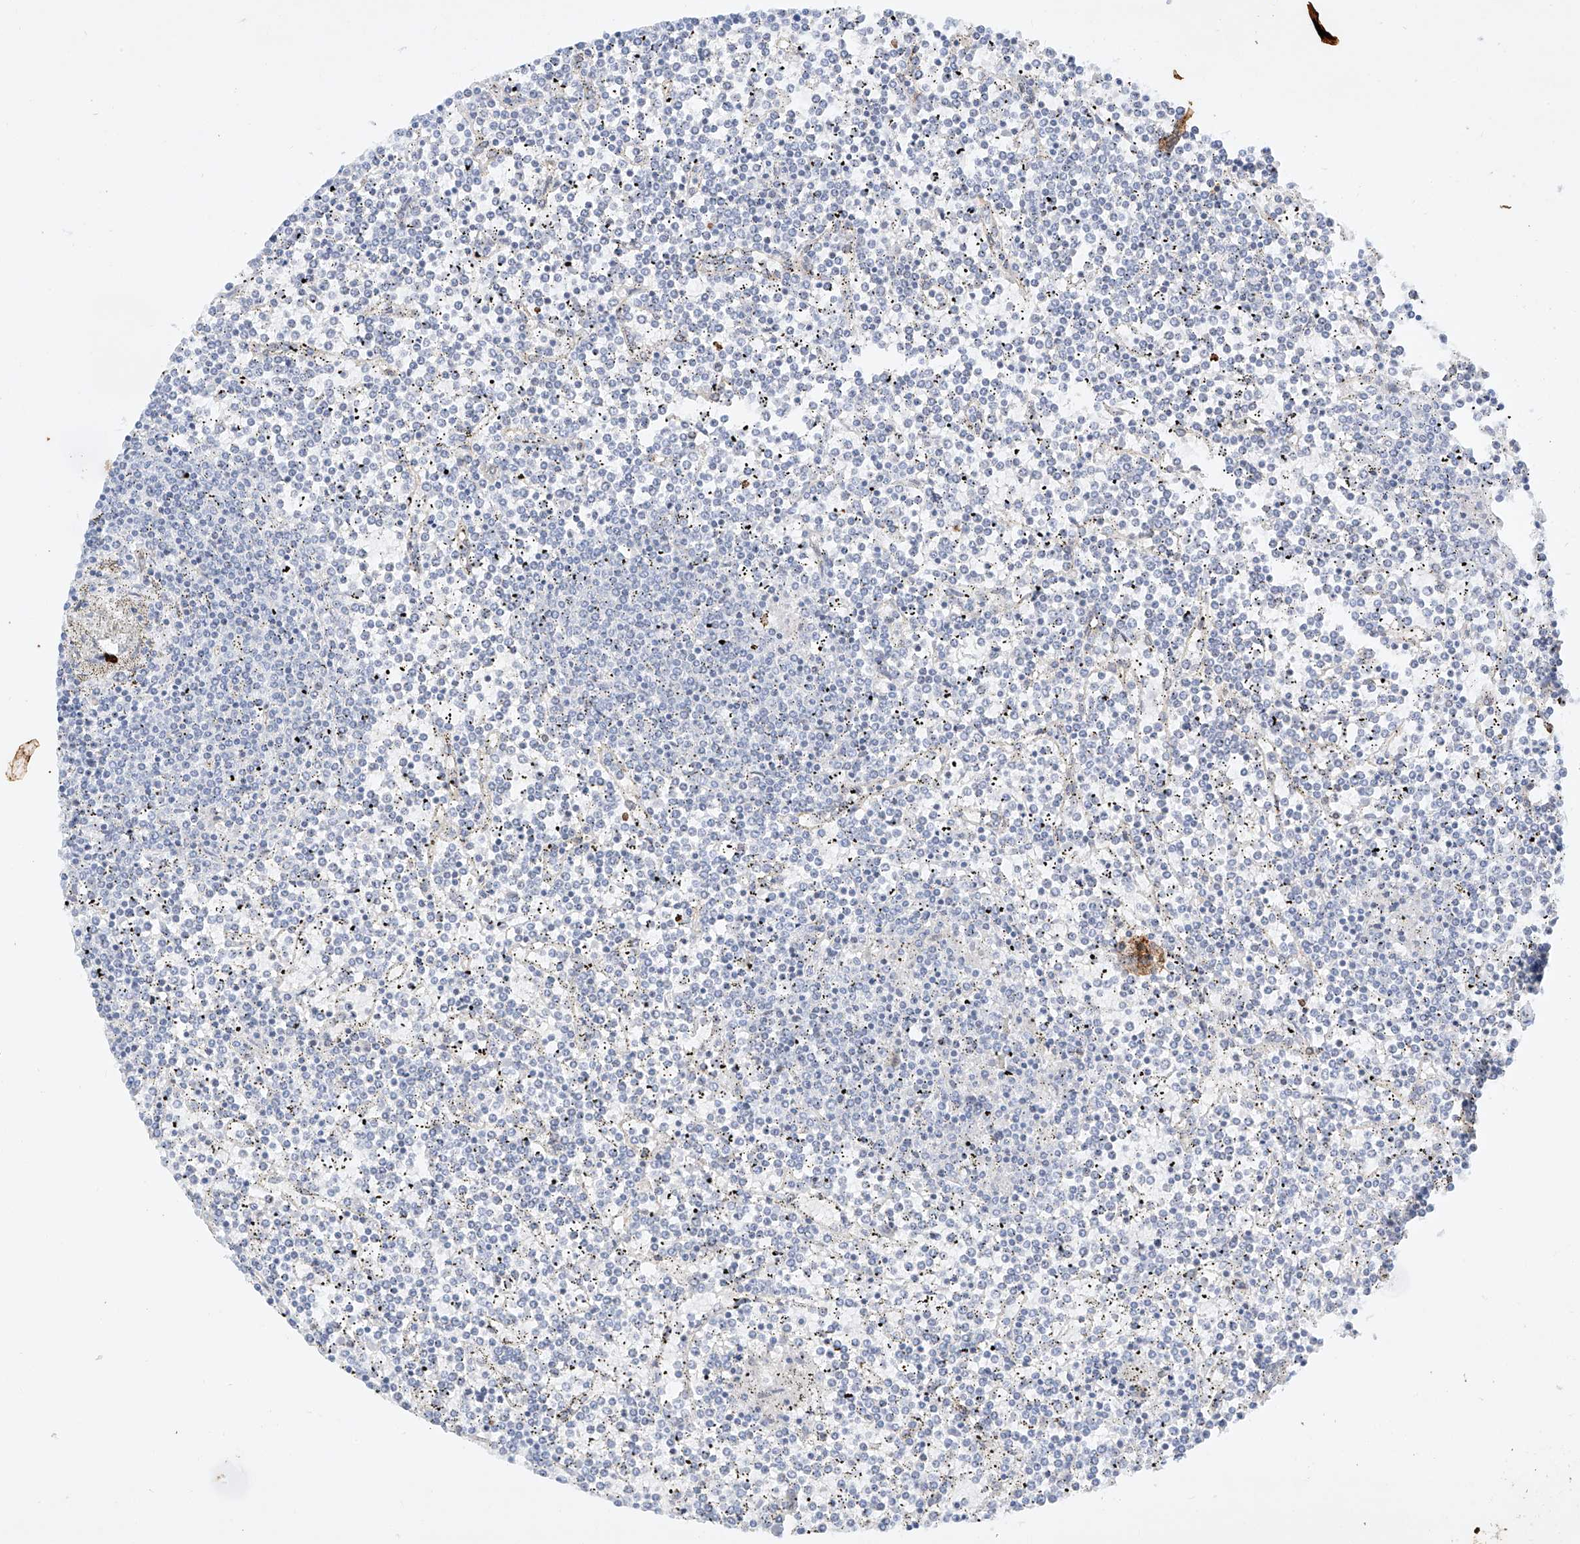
{"staining": {"intensity": "negative", "quantity": "none", "location": "none"}, "tissue": "lymphoma", "cell_type": "Tumor cells", "image_type": "cancer", "snomed": [{"axis": "morphology", "description": "Malignant lymphoma, non-Hodgkin's type, Low grade"}, {"axis": "topography", "description": "Spleen"}], "caption": "The immunohistochemistry (IHC) micrograph has no significant expression in tumor cells of lymphoma tissue.", "gene": "REEP2", "patient": {"sex": "female", "age": 19}}